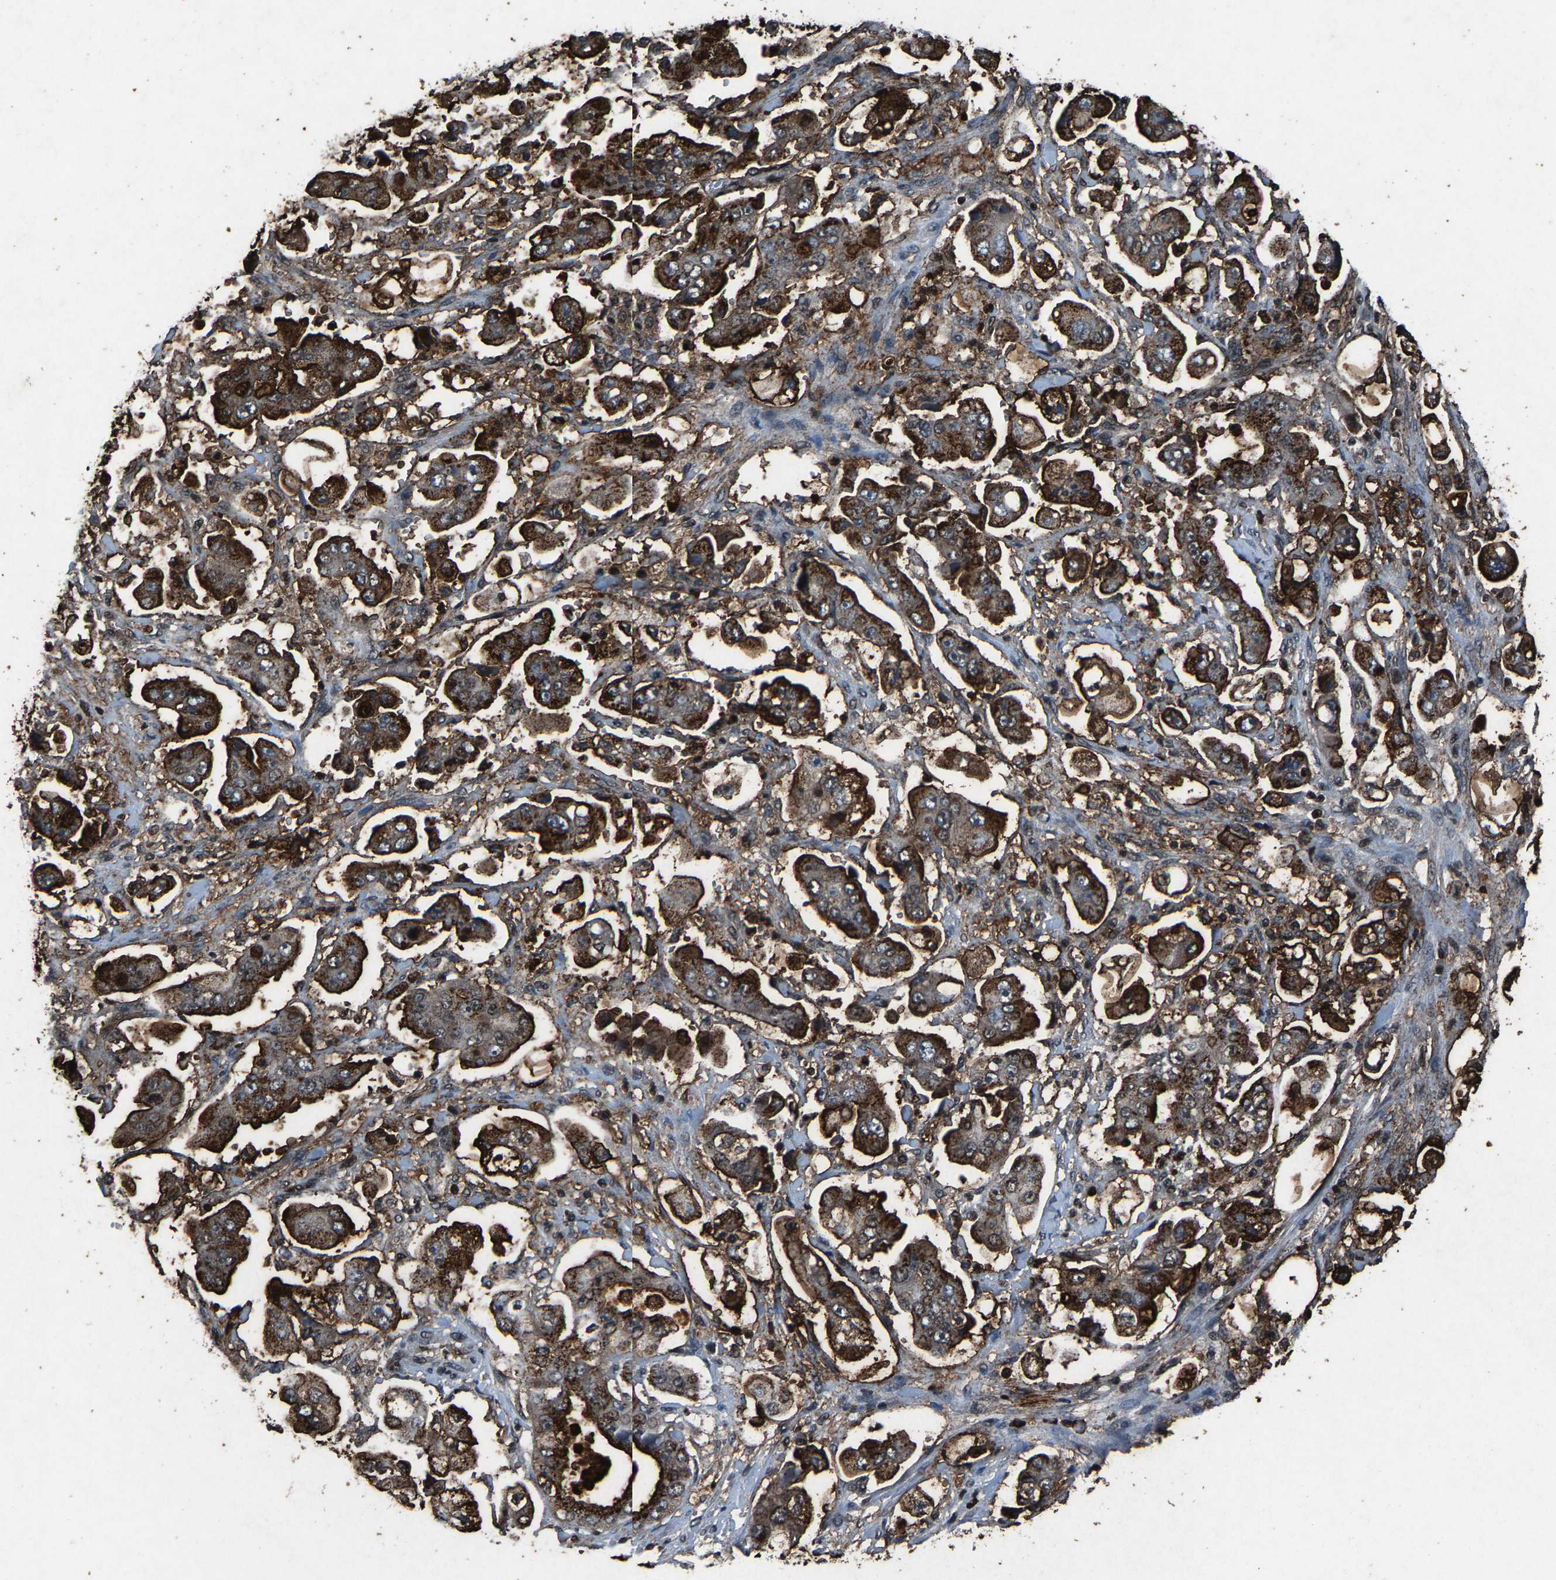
{"staining": {"intensity": "strong", "quantity": ">75%", "location": "cytoplasmic/membranous"}, "tissue": "stomach cancer", "cell_type": "Tumor cells", "image_type": "cancer", "snomed": [{"axis": "morphology", "description": "Adenocarcinoma, NOS"}, {"axis": "topography", "description": "Stomach"}], "caption": "An immunohistochemistry (IHC) histopathology image of tumor tissue is shown. Protein staining in brown labels strong cytoplasmic/membranous positivity in stomach adenocarcinoma within tumor cells.", "gene": "ATXN3", "patient": {"sex": "male", "age": 62}}